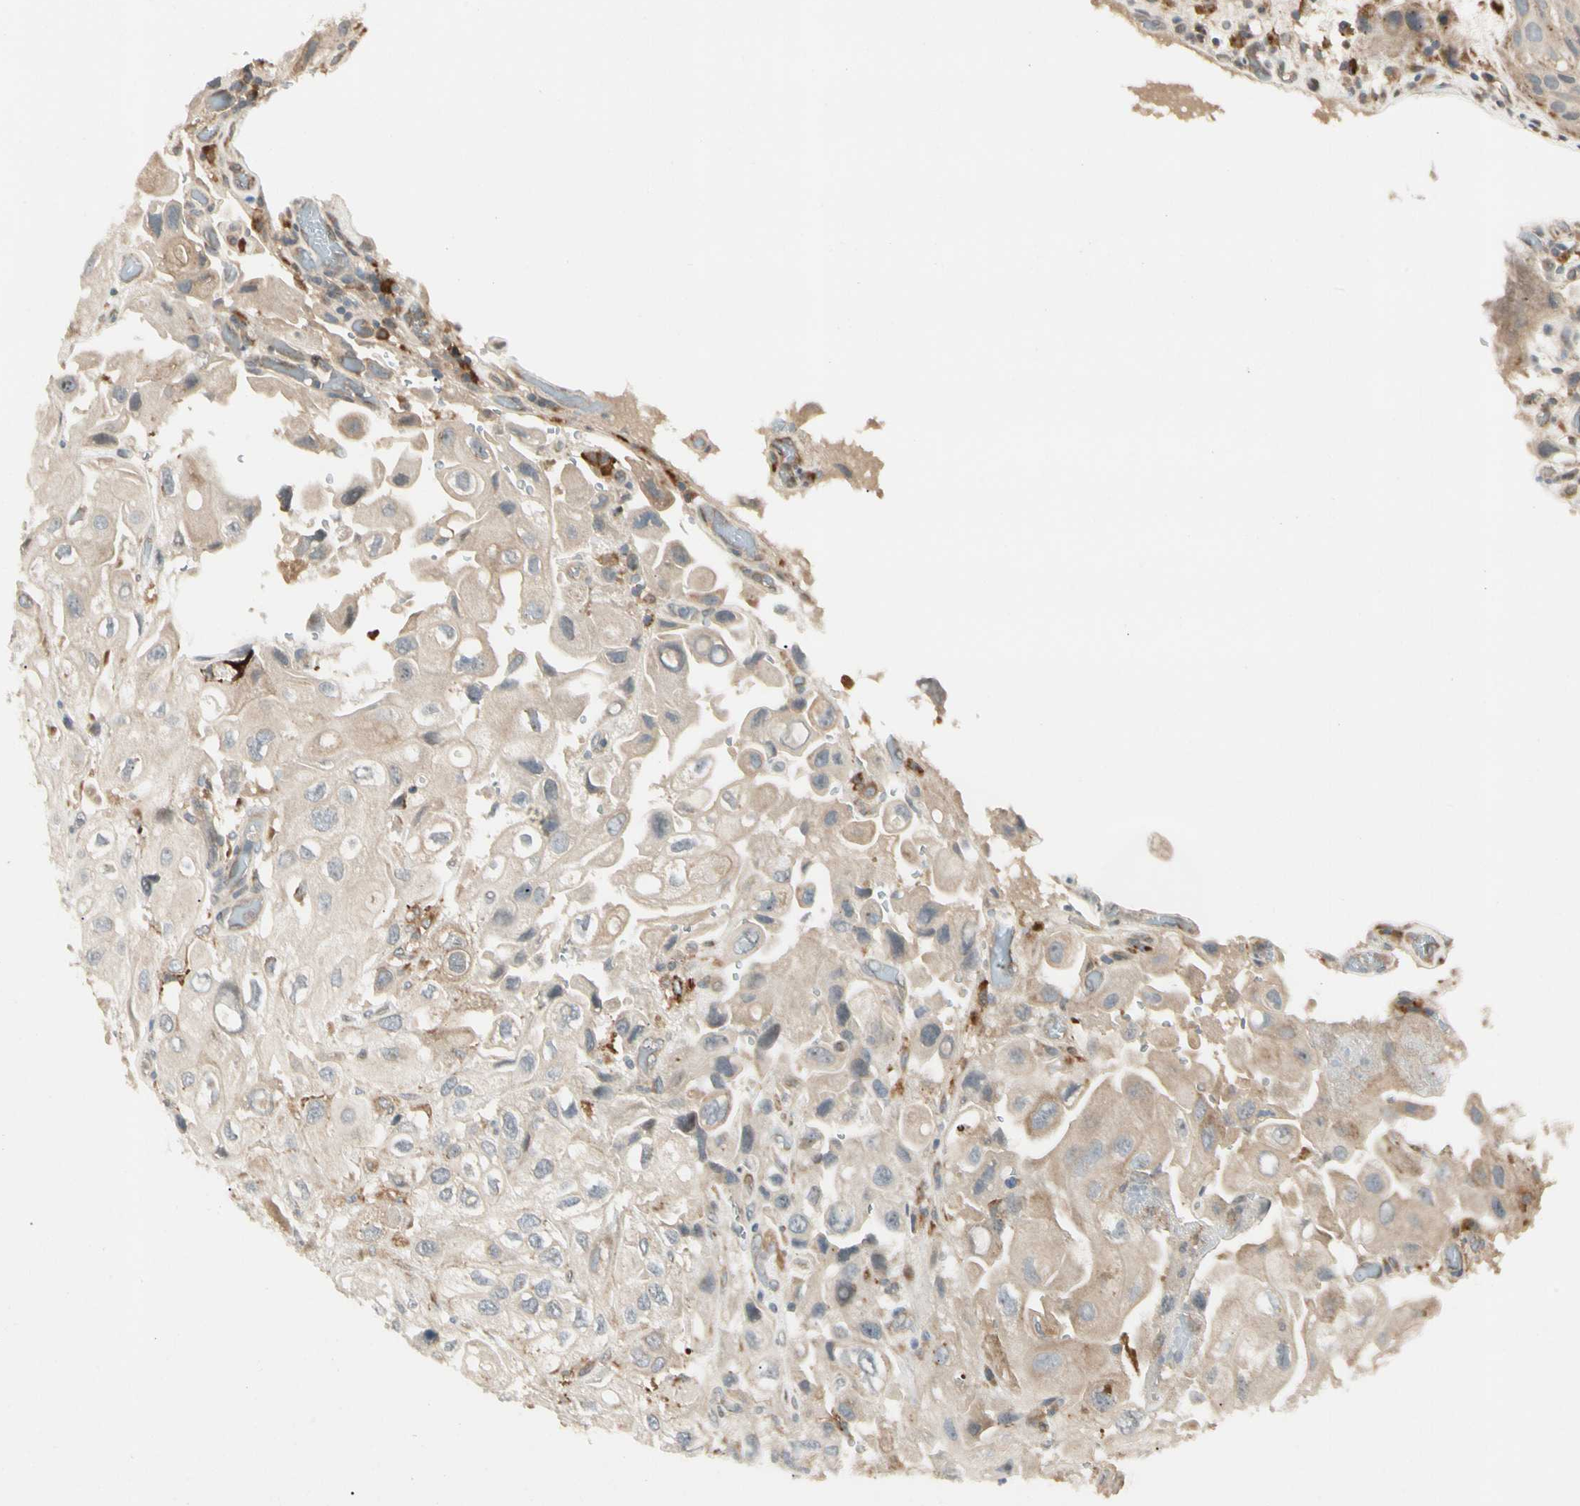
{"staining": {"intensity": "negative", "quantity": "none", "location": "none"}, "tissue": "urothelial cancer", "cell_type": "Tumor cells", "image_type": "cancer", "snomed": [{"axis": "morphology", "description": "Urothelial carcinoma, High grade"}, {"axis": "topography", "description": "Urinary bladder"}], "caption": "Immunohistochemistry photomicrograph of urothelial cancer stained for a protein (brown), which shows no positivity in tumor cells. (DAB immunohistochemistry, high magnification).", "gene": "FNDC3B", "patient": {"sex": "female", "age": 64}}